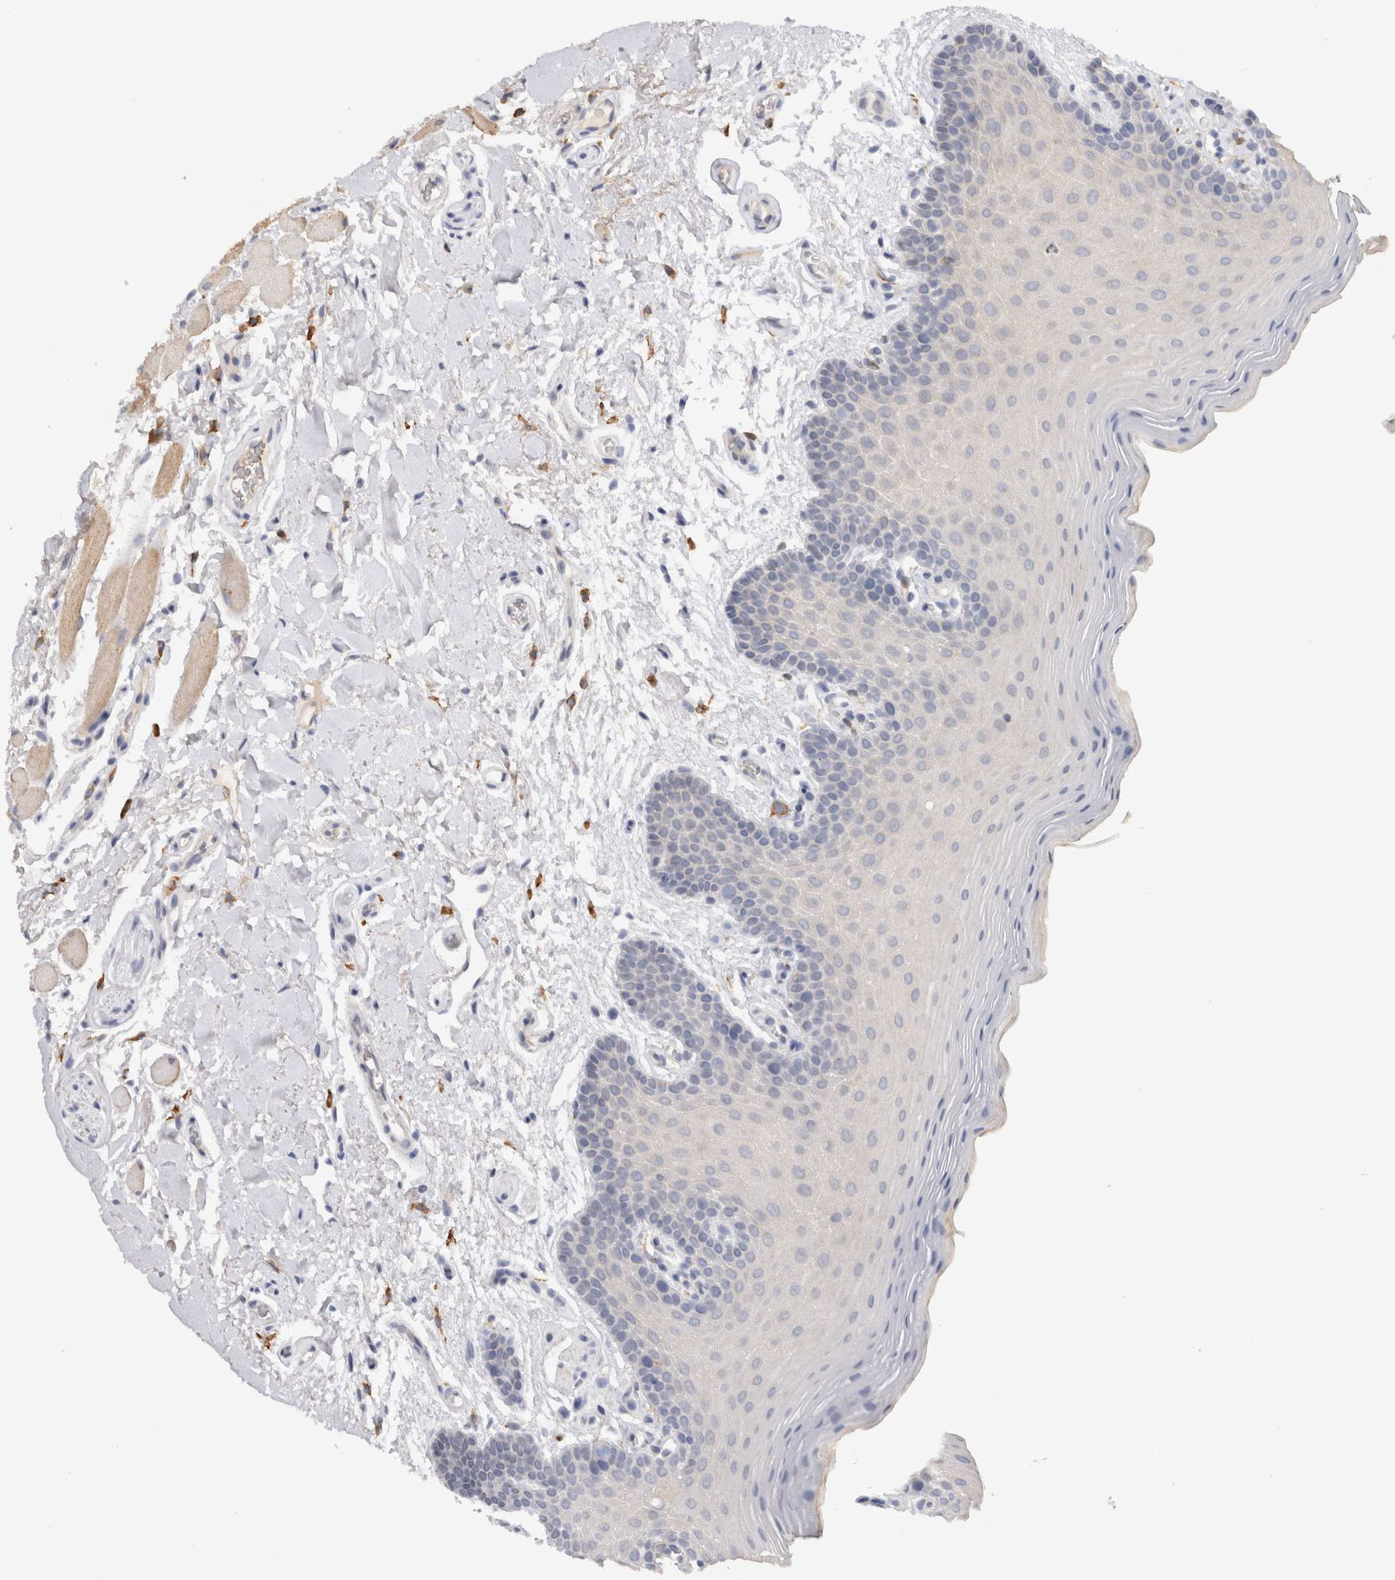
{"staining": {"intensity": "negative", "quantity": "none", "location": "none"}, "tissue": "oral mucosa", "cell_type": "Squamous epithelial cells", "image_type": "normal", "snomed": [{"axis": "morphology", "description": "Normal tissue, NOS"}, {"axis": "topography", "description": "Oral tissue"}], "caption": "Oral mucosa stained for a protein using immunohistochemistry (IHC) demonstrates no expression squamous epithelial cells.", "gene": "VSIG4", "patient": {"sex": "male", "age": 62}}